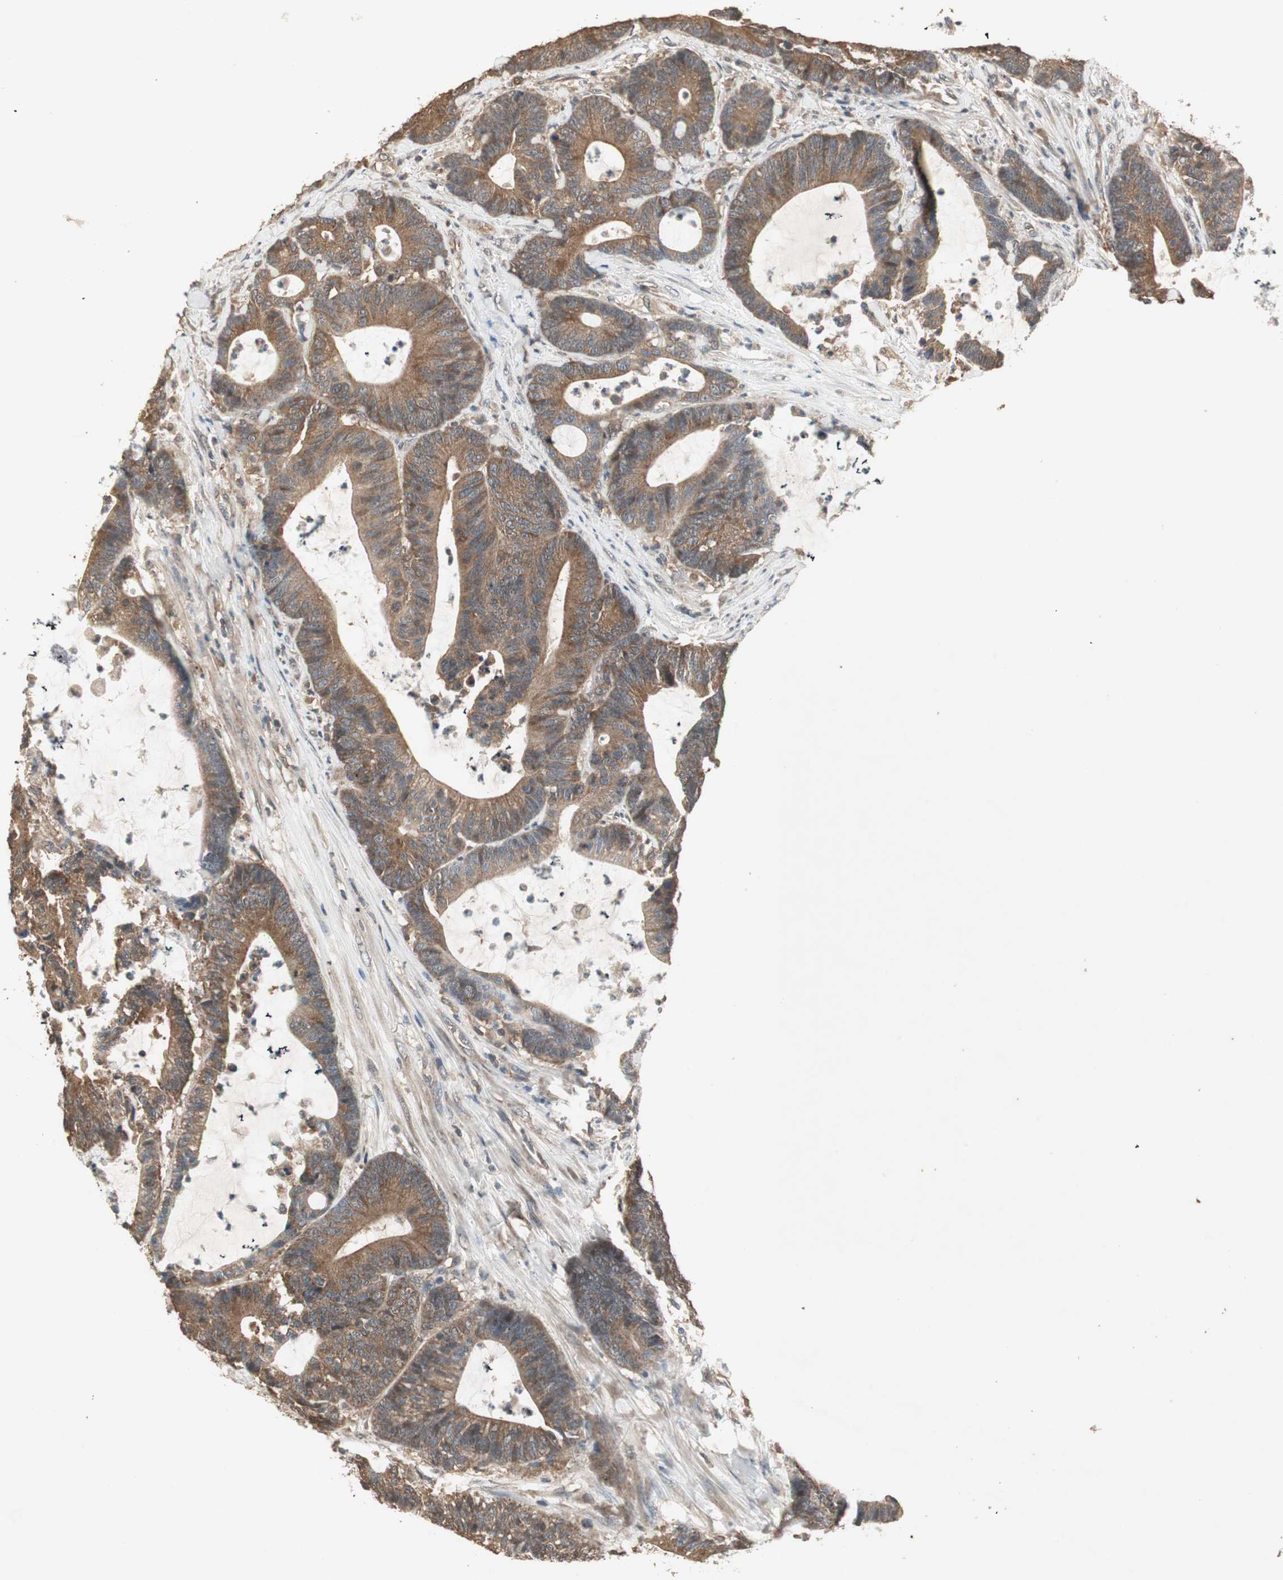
{"staining": {"intensity": "moderate", "quantity": ">75%", "location": "cytoplasmic/membranous"}, "tissue": "colorectal cancer", "cell_type": "Tumor cells", "image_type": "cancer", "snomed": [{"axis": "morphology", "description": "Adenocarcinoma, NOS"}, {"axis": "topography", "description": "Colon"}], "caption": "An IHC micrograph of neoplastic tissue is shown. Protein staining in brown labels moderate cytoplasmic/membranous positivity in colorectal cancer (adenocarcinoma) within tumor cells. Immunohistochemistry (ihc) stains the protein in brown and the nuclei are stained blue.", "gene": "UBAC1", "patient": {"sex": "female", "age": 84}}